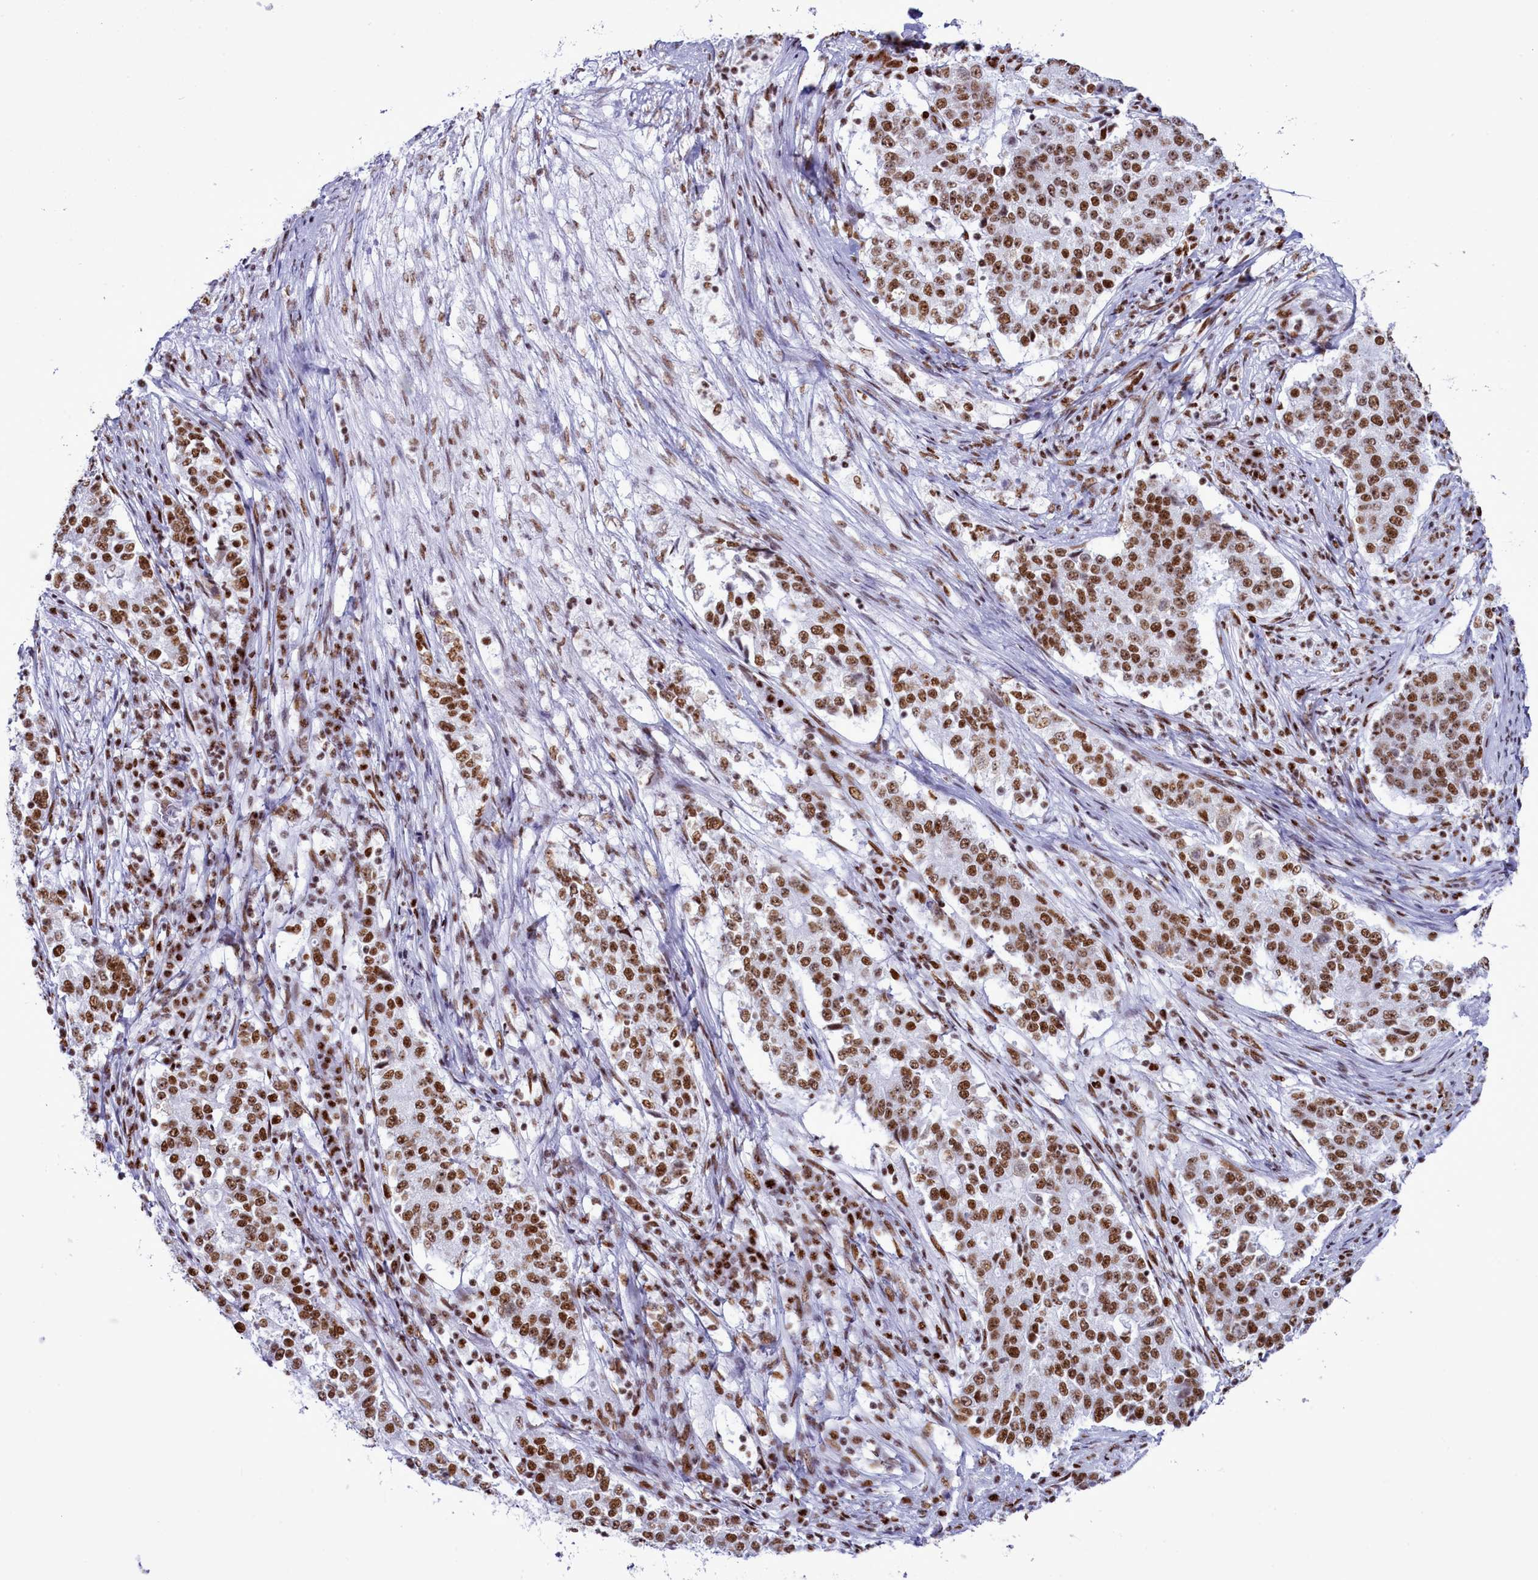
{"staining": {"intensity": "moderate", "quantity": ">75%", "location": "nuclear"}, "tissue": "stomach cancer", "cell_type": "Tumor cells", "image_type": "cancer", "snomed": [{"axis": "morphology", "description": "Adenocarcinoma, NOS"}, {"axis": "topography", "description": "Stomach"}], "caption": "Immunohistochemistry of stomach adenocarcinoma exhibits medium levels of moderate nuclear staining in about >75% of tumor cells.", "gene": "RALY", "patient": {"sex": "male", "age": 59}}